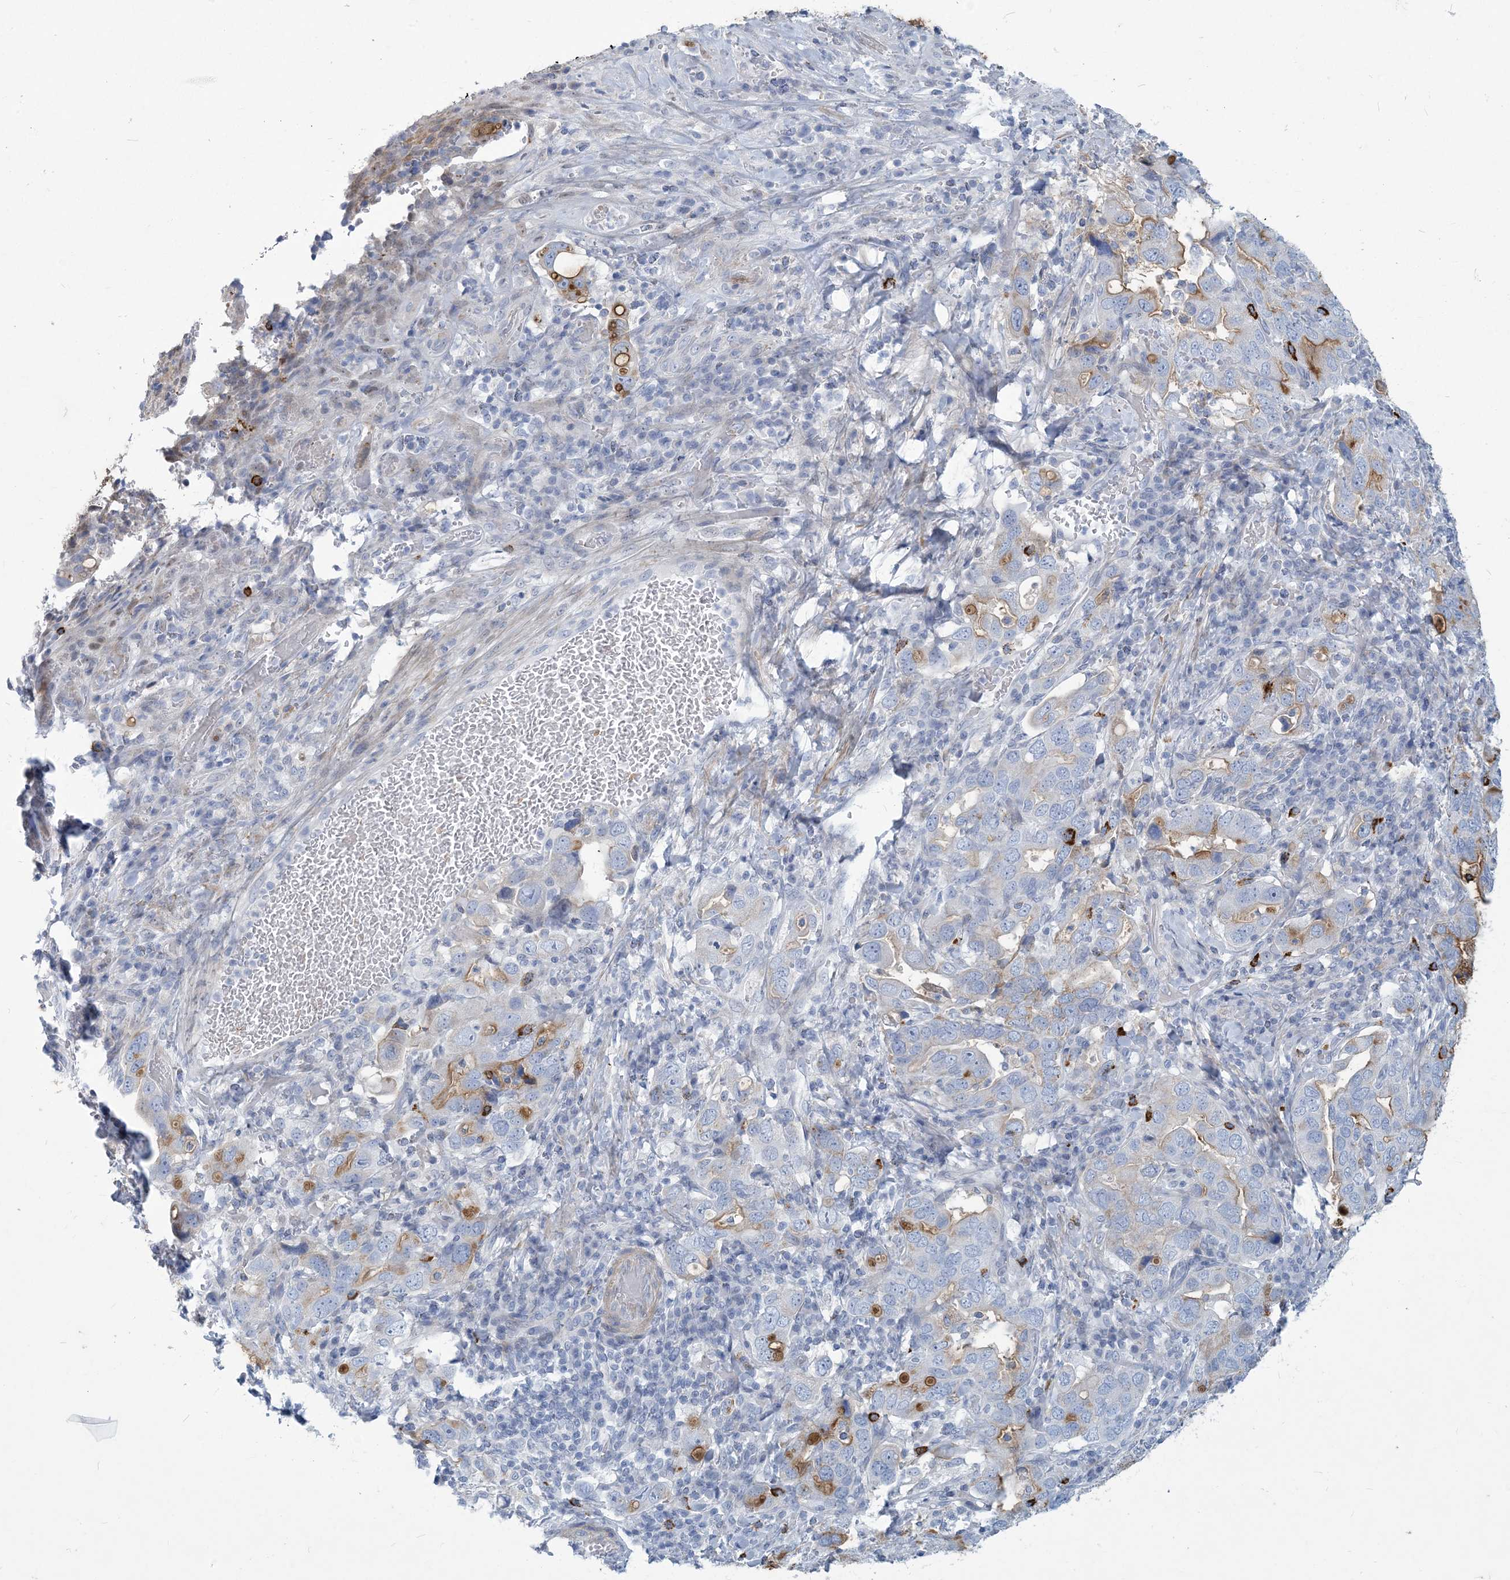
{"staining": {"intensity": "moderate", "quantity": "<25%", "location": "cytoplasmic/membranous"}, "tissue": "stomach cancer", "cell_type": "Tumor cells", "image_type": "cancer", "snomed": [{"axis": "morphology", "description": "Adenocarcinoma, NOS"}, {"axis": "topography", "description": "Stomach, upper"}], "caption": "This is a photomicrograph of IHC staining of stomach cancer, which shows moderate staining in the cytoplasmic/membranous of tumor cells.", "gene": "MOXD1", "patient": {"sex": "male", "age": 62}}